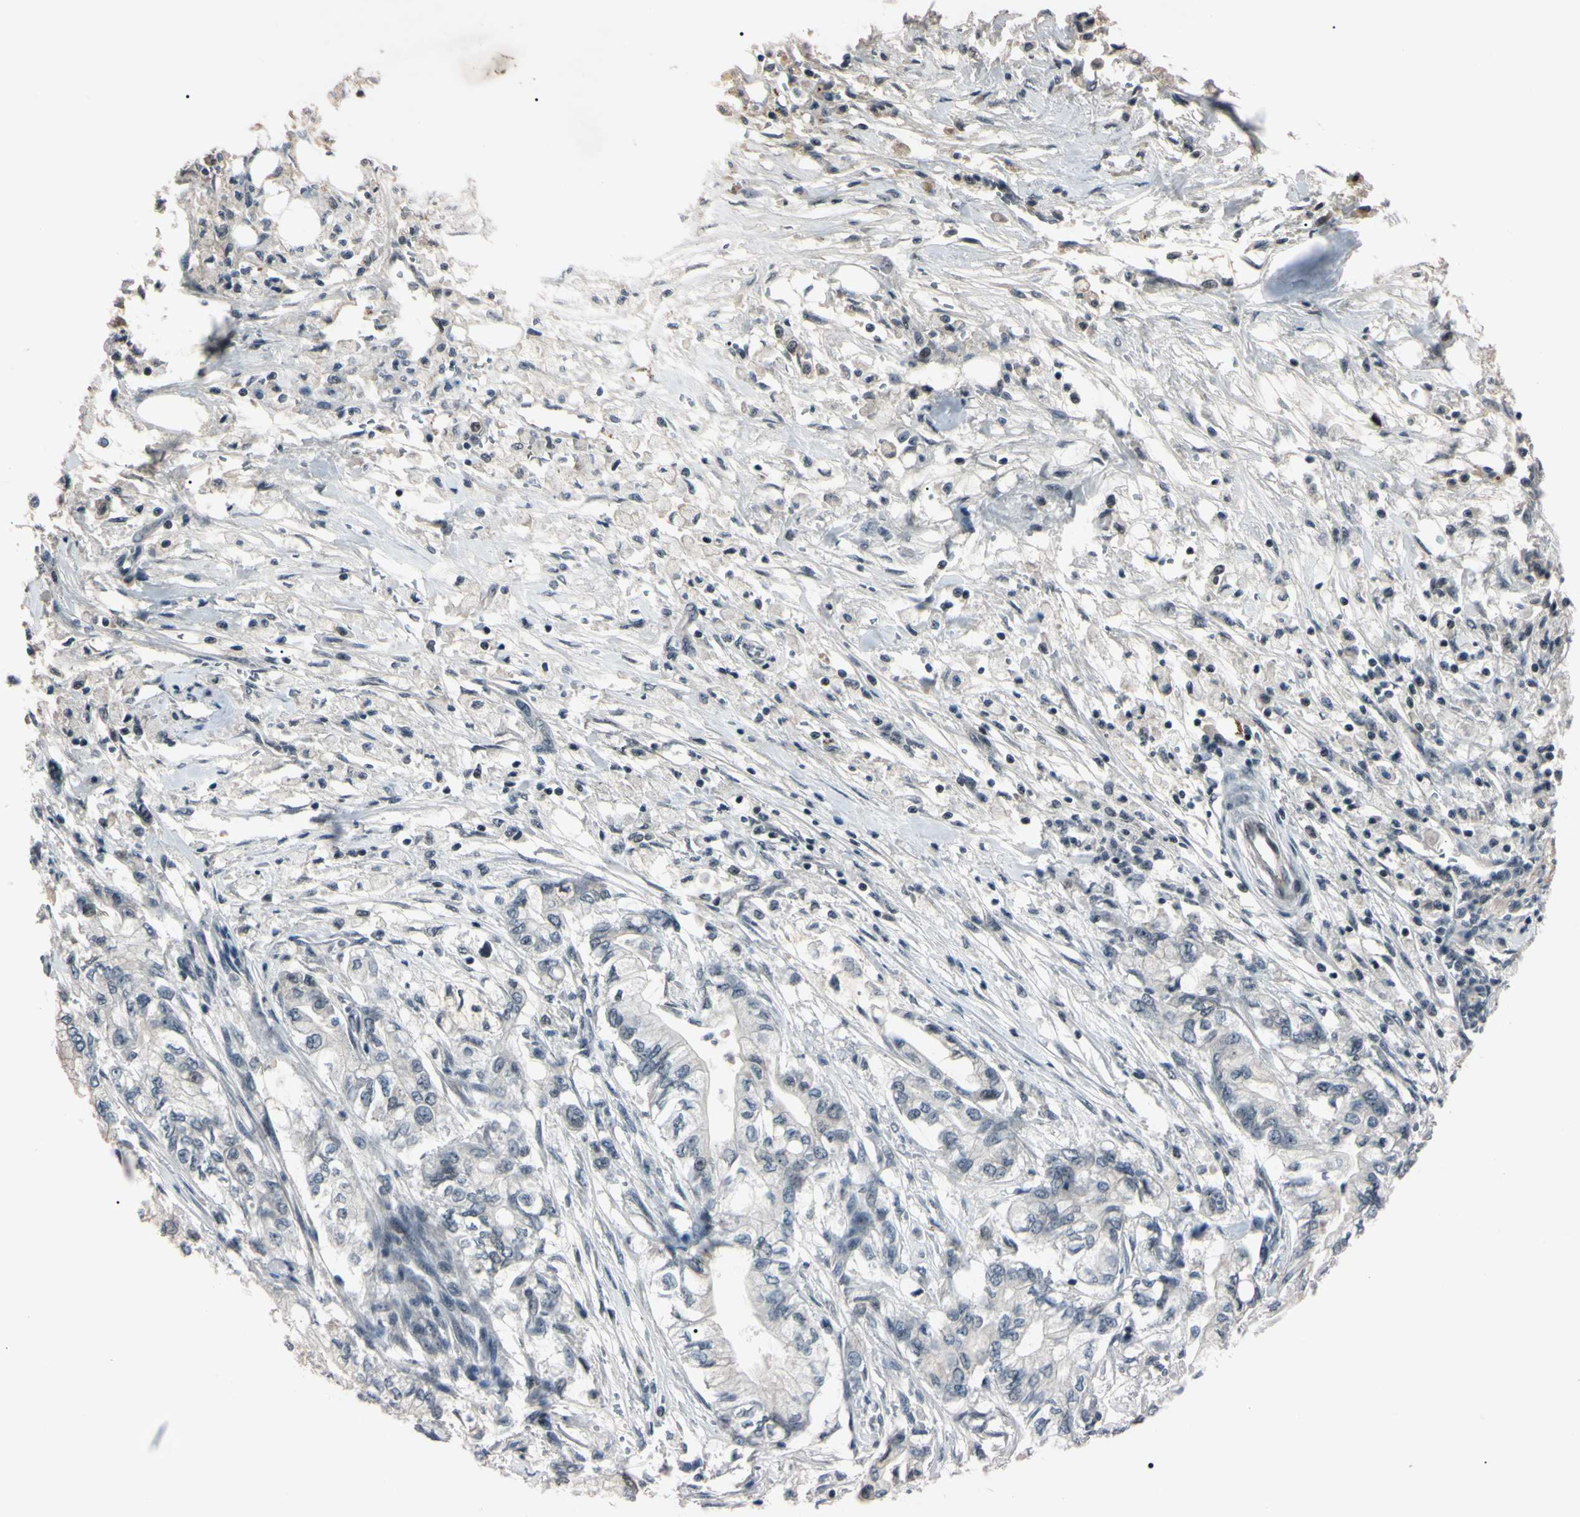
{"staining": {"intensity": "negative", "quantity": "none", "location": "none"}, "tissue": "pancreatic cancer", "cell_type": "Tumor cells", "image_type": "cancer", "snomed": [{"axis": "morphology", "description": "Adenocarcinoma, NOS"}, {"axis": "topography", "description": "Pancreas"}], "caption": "IHC histopathology image of human pancreatic cancer (adenocarcinoma) stained for a protein (brown), which exhibits no expression in tumor cells. (Immunohistochemistry (ihc), brightfield microscopy, high magnification).", "gene": "YY1", "patient": {"sex": "male", "age": 70}}